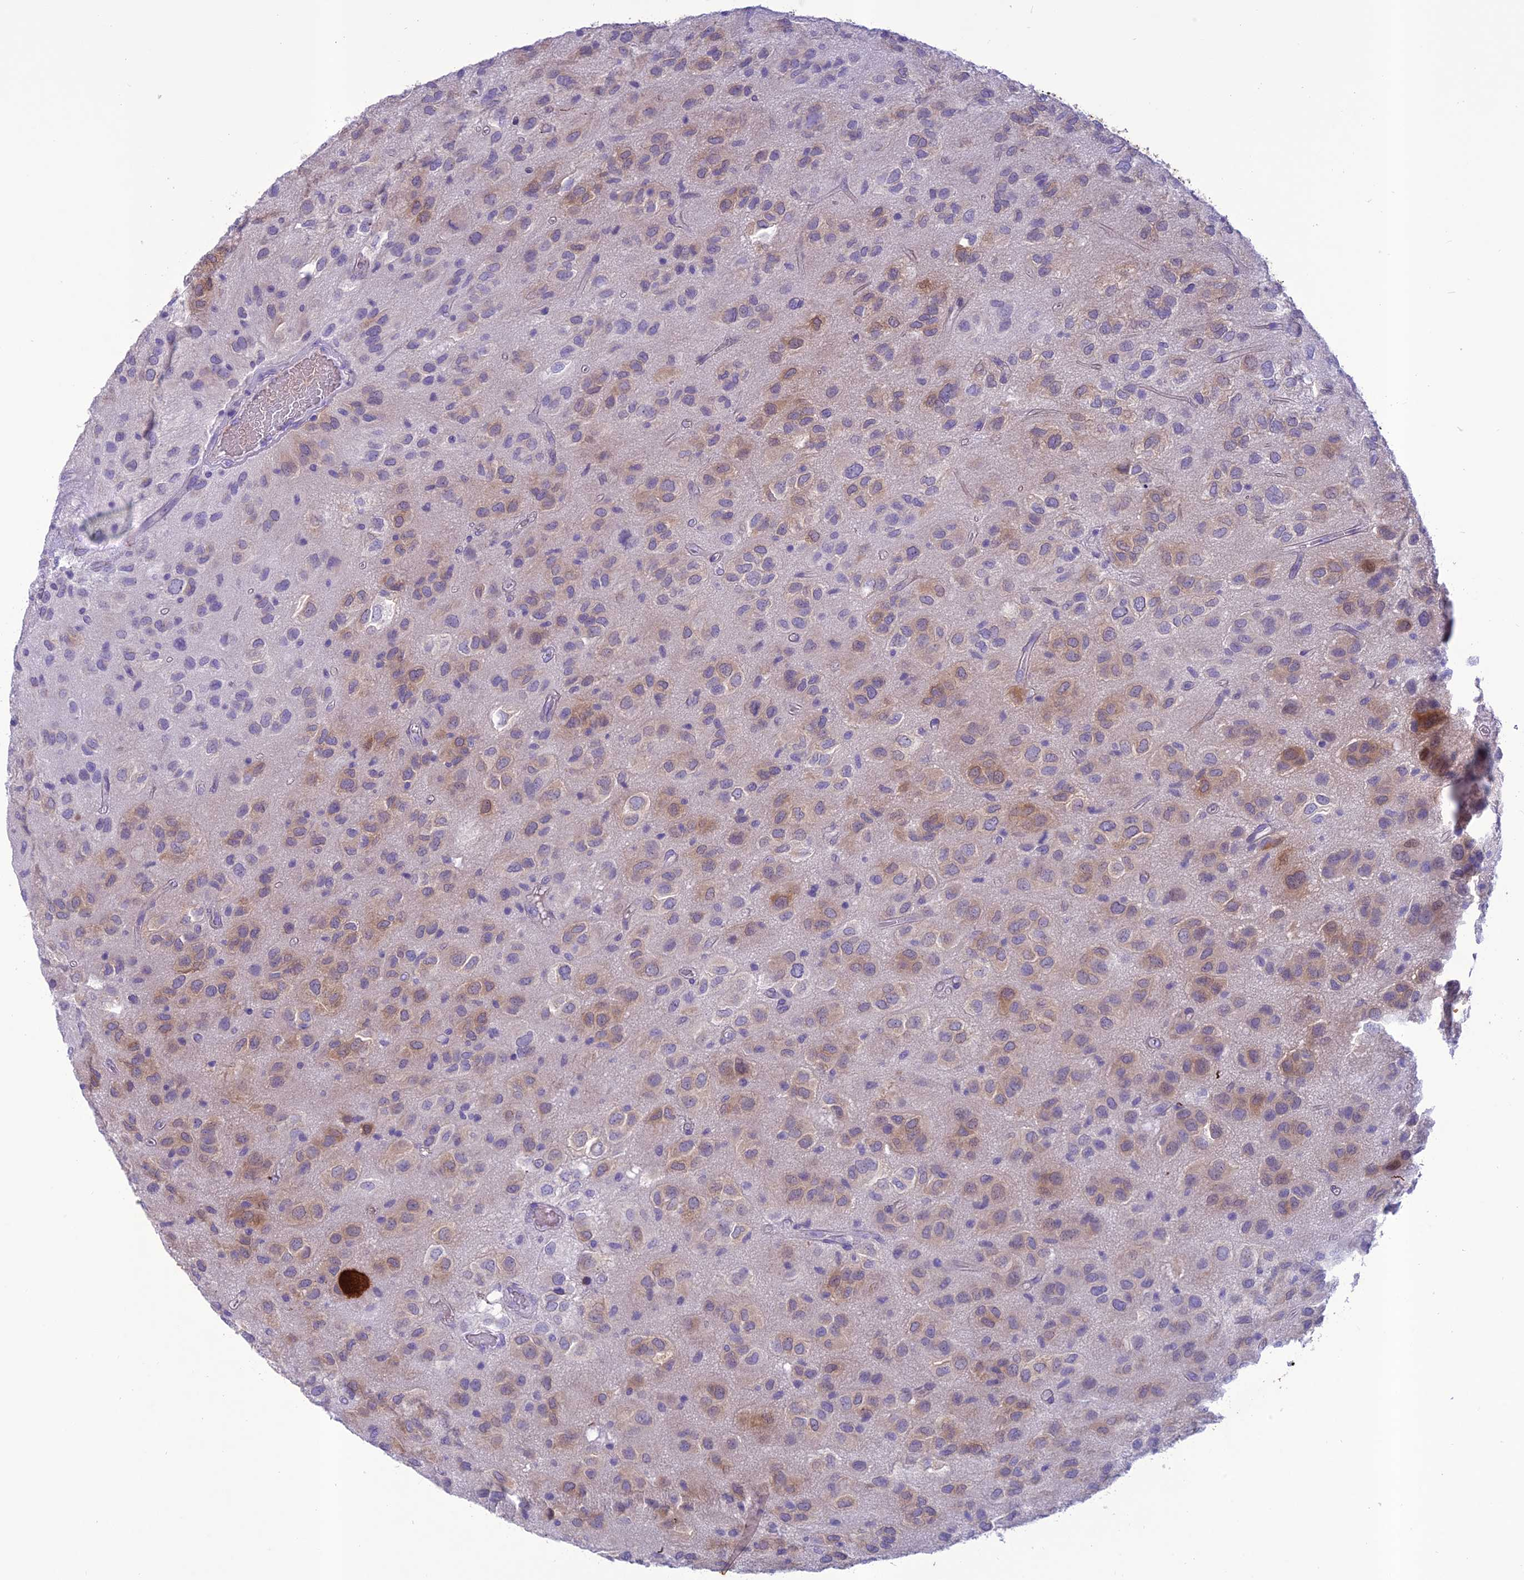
{"staining": {"intensity": "weak", "quantity": "25%-75%", "location": "cytoplasmic/membranous"}, "tissue": "glioma", "cell_type": "Tumor cells", "image_type": "cancer", "snomed": [{"axis": "morphology", "description": "Glioma, malignant, Low grade"}, {"axis": "topography", "description": "Brain"}], "caption": "Human glioma stained with a protein marker demonstrates weak staining in tumor cells.", "gene": "IFT172", "patient": {"sex": "male", "age": 66}}